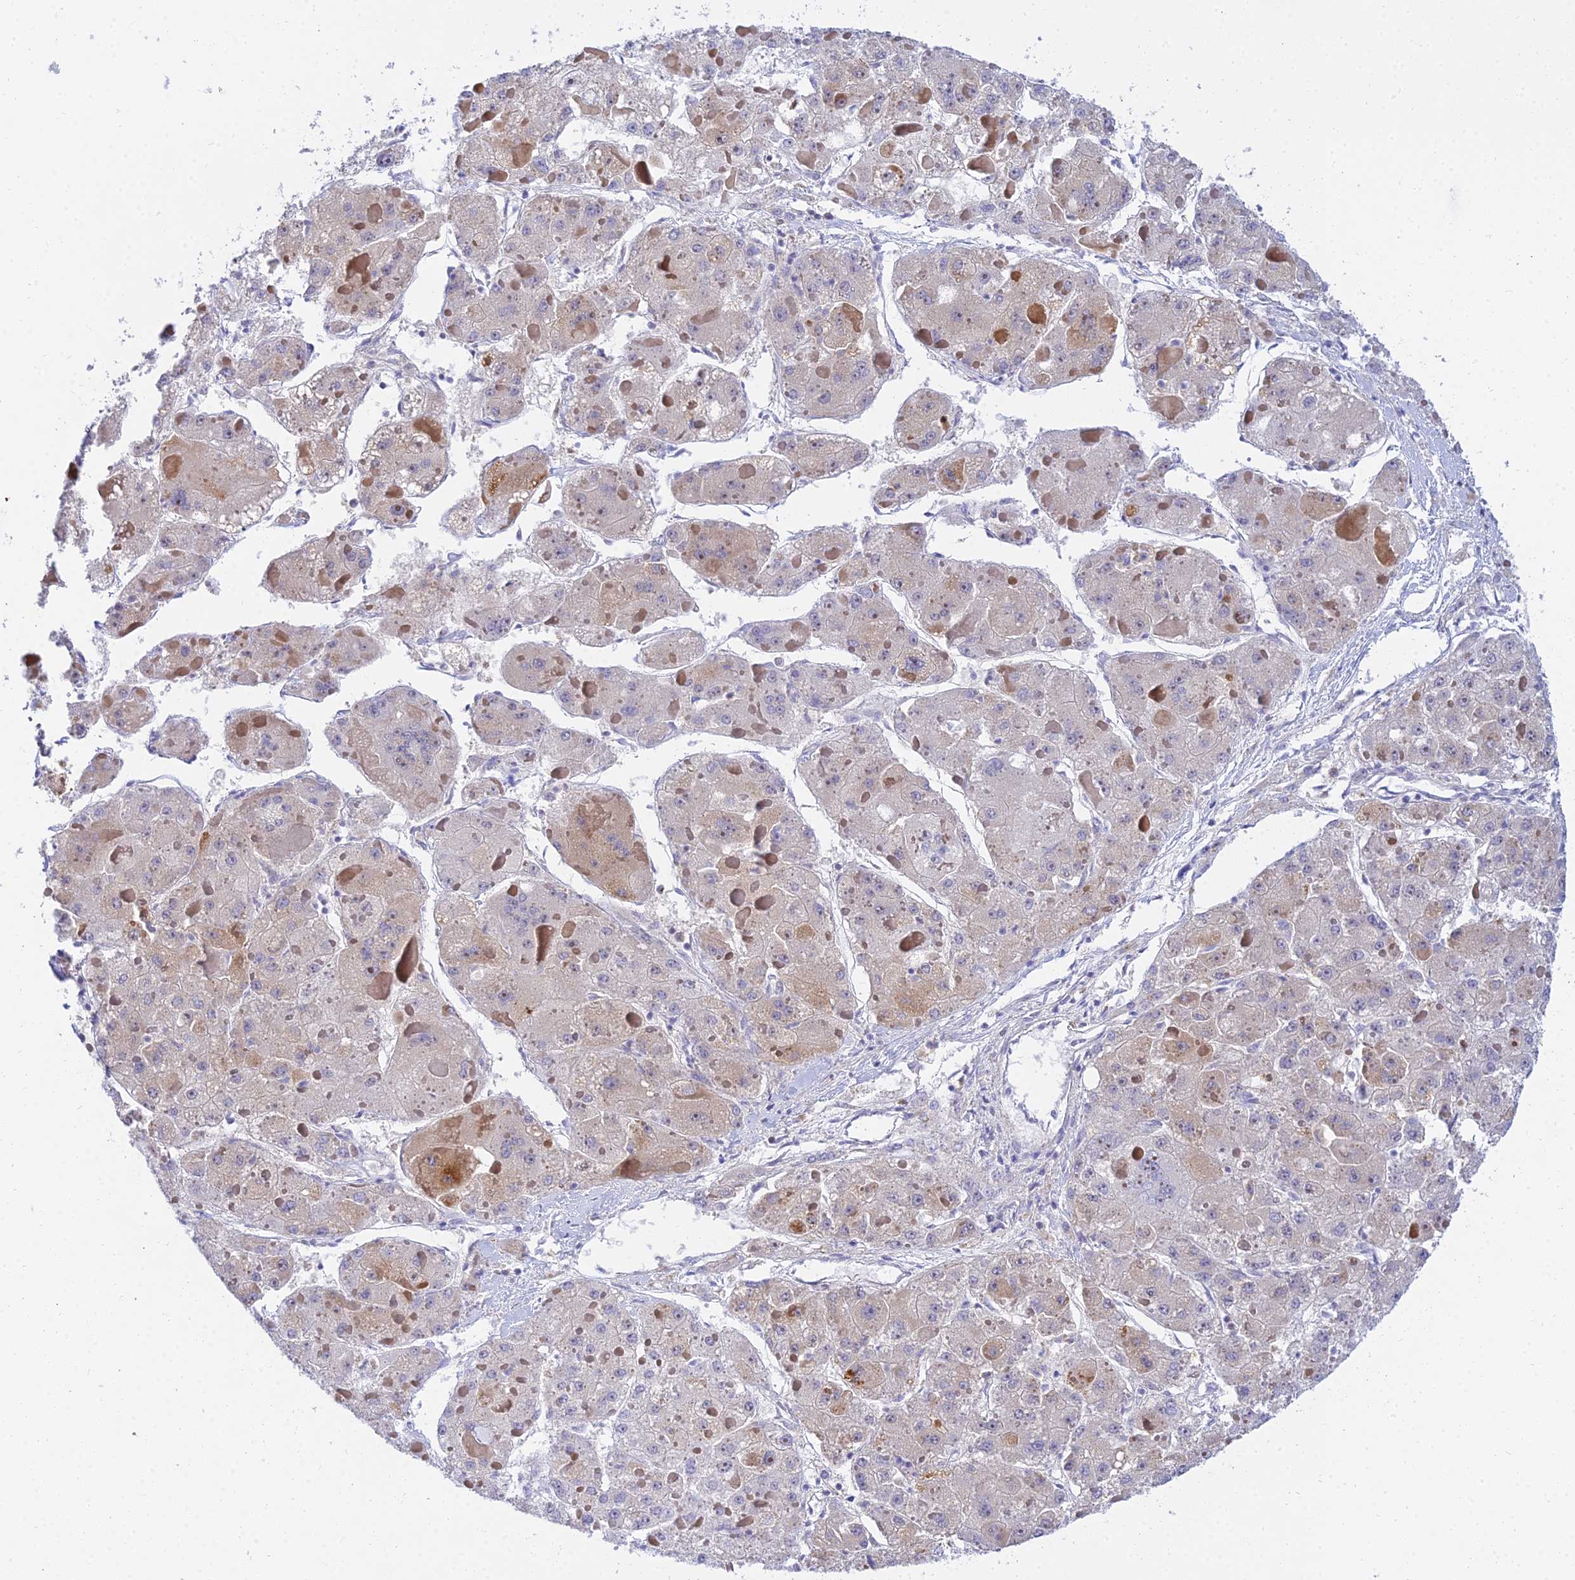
{"staining": {"intensity": "negative", "quantity": "none", "location": "none"}, "tissue": "liver cancer", "cell_type": "Tumor cells", "image_type": "cancer", "snomed": [{"axis": "morphology", "description": "Carcinoma, Hepatocellular, NOS"}, {"axis": "topography", "description": "Liver"}], "caption": "This micrograph is of liver cancer (hepatocellular carcinoma) stained with immunohistochemistry to label a protein in brown with the nuclei are counter-stained blue. There is no staining in tumor cells.", "gene": "ARL8B", "patient": {"sex": "female", "age": 73}}